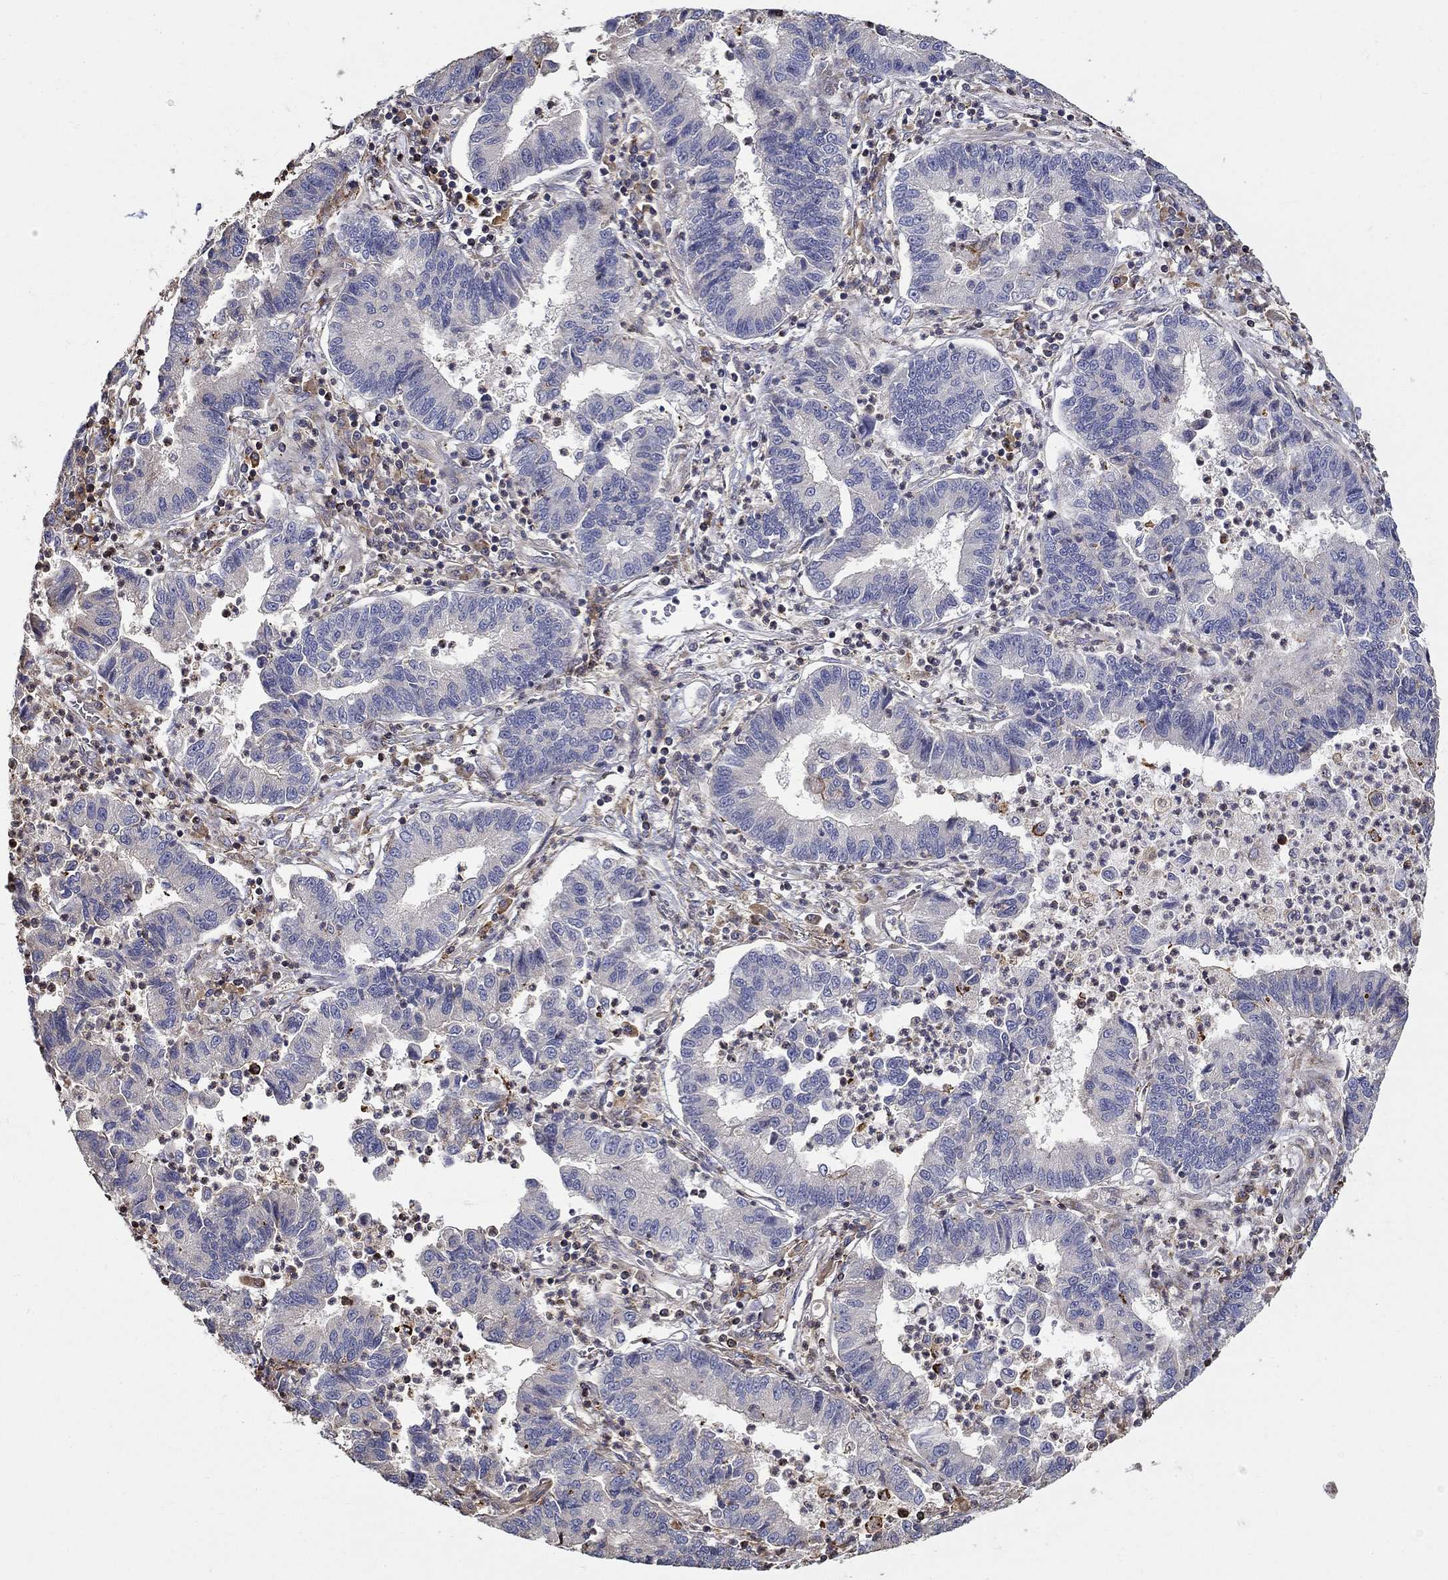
{"staining": {"intensity": "negative", "quantity": "none", "location": "none"}, "tissue": "lung cancer", "cell_type": "Tumor cells", "image_type": "cancer", "snomed": [{"axis": "morphology", "description": "Adenocarcinoma, NOS"}, {"axis": "topography", "description": "Lung"}], "caption": "Adenocarcinoma (lung) stained for a protein using immunohistochemistry (IHC) reveals no positivity tumor cells.", "gene": "NPHP1", "patient": {"sex": "female", "age": 57}}